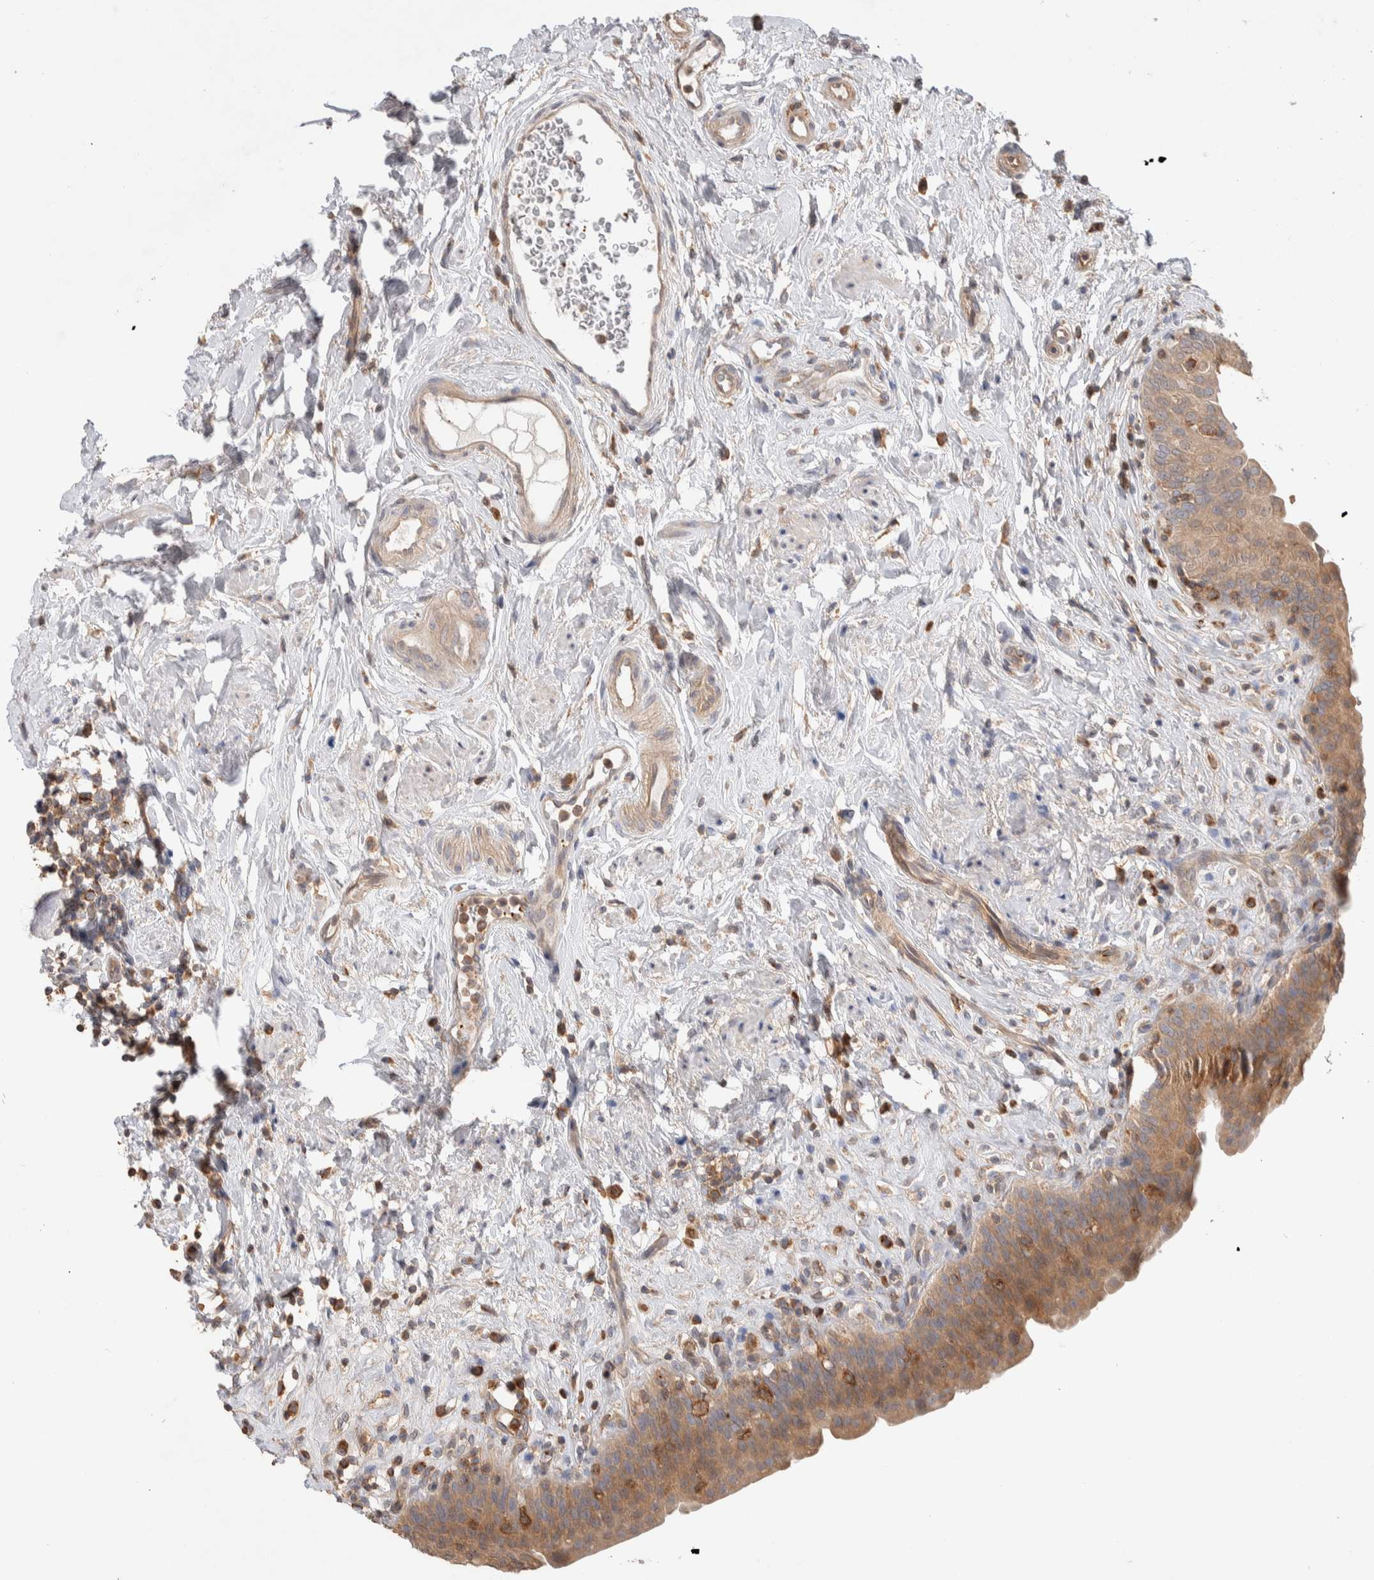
{"staining": {"intensity": "moderate", "quantity": ">75%", "location": "cytoplasmic/membranous"}, "tissue": "urinary bladder", "cell_type": "Urothelial cells", "image_type": "normal", "snomed": [{"axis": "morphology", "description": "Normal tissue, NOS"}, {"axis": "topography", "description": "Urinary bladder"}], "caption": "Immunohistochemical staining of normal human urinary bladder demonstrates medium levels of moderate cytoplasmic/membranous positivity in approximately >75% of urothelial cells. Nuclei are stained in blue.", "gene": "DEPTOR", "patient": {"sex": "male", "age": 83}}